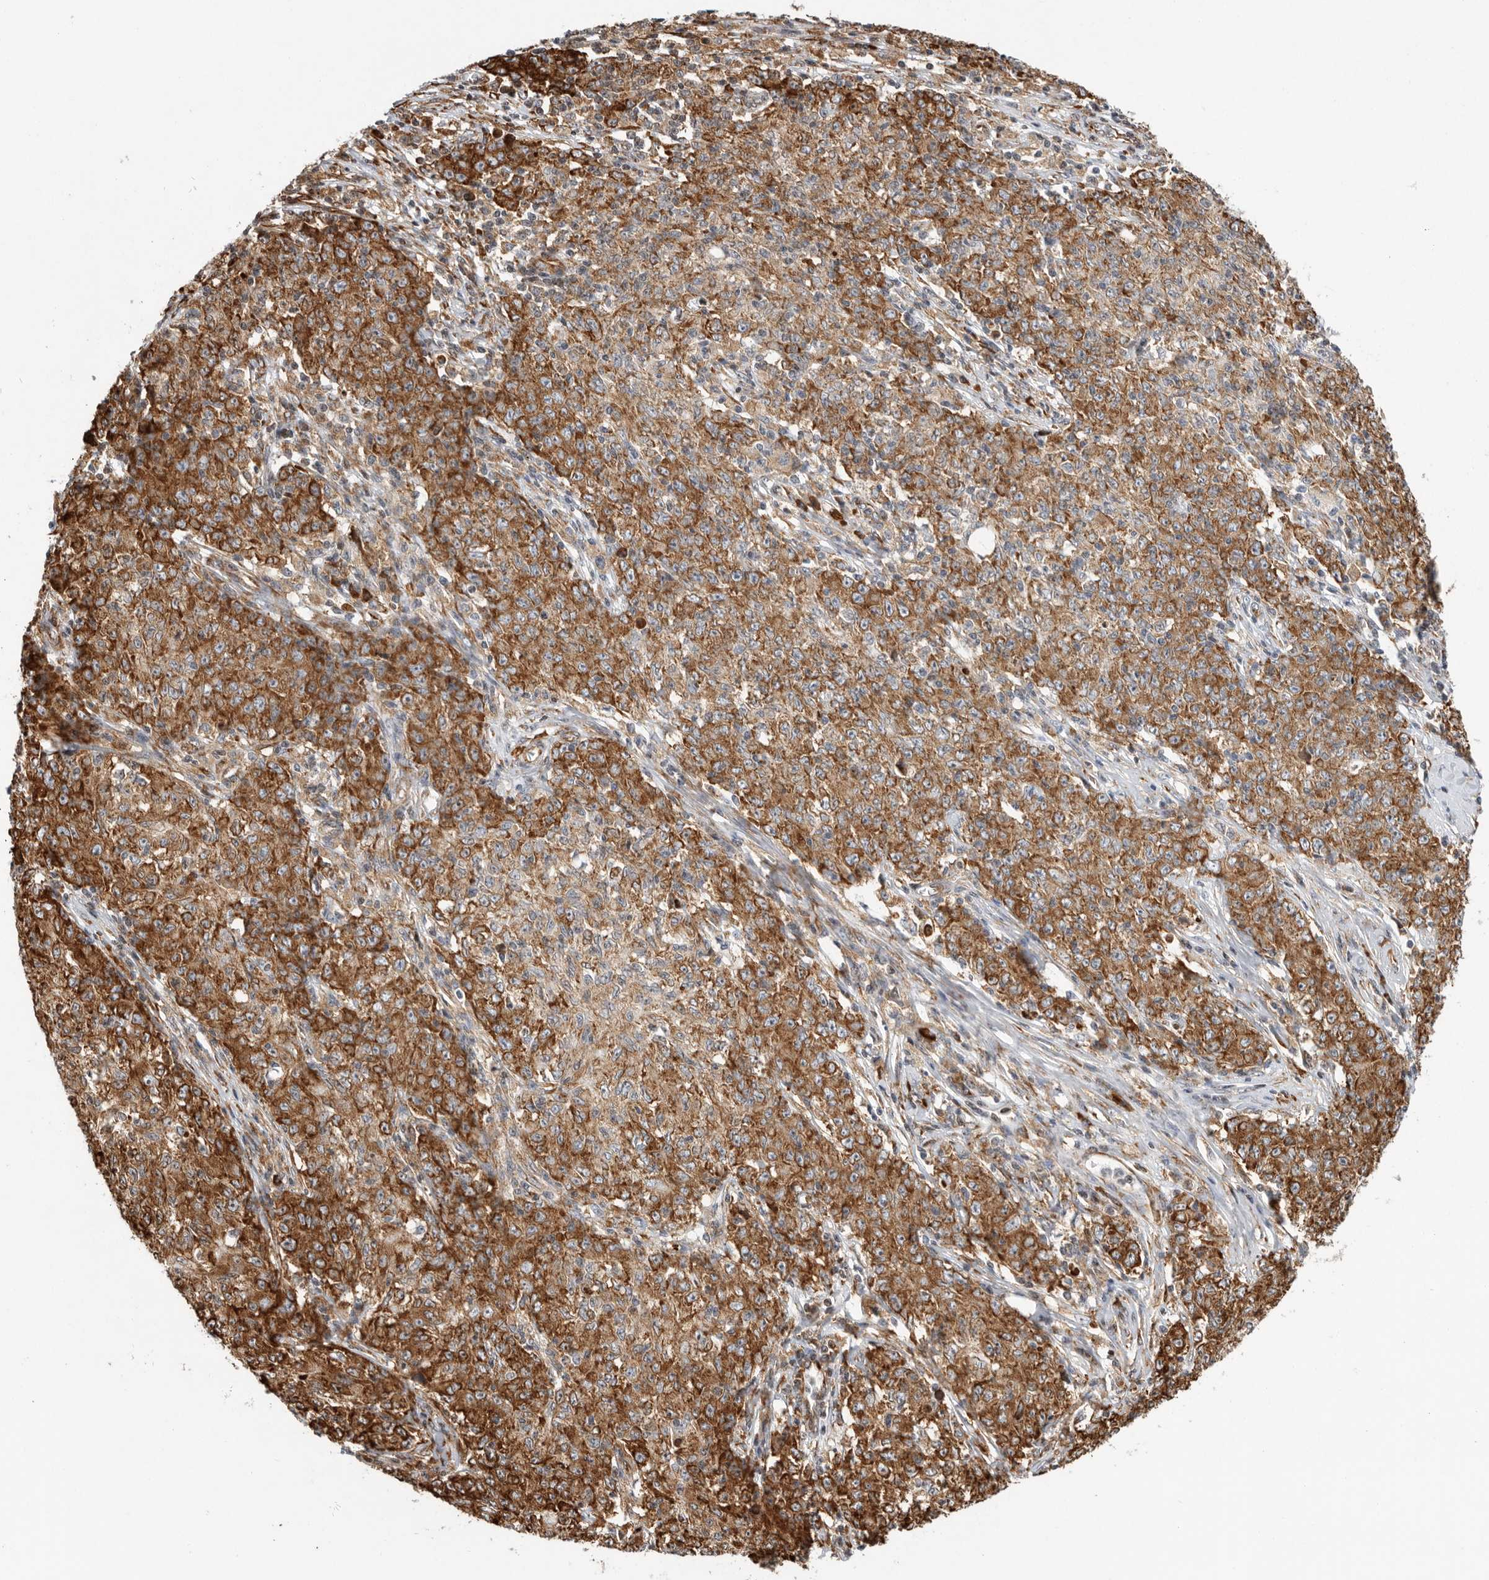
{"staining": {"intensity": "strong", "quantity": "25%-75%", "location": "cytoplasmic/membranous"}, "tissue": "ovarian cancer", "cell_type": "Tumor cells", "image_type": "cancer", "snomed": [{"axis": "morphology", "description": "Carcinoma, endometroid"}, {"axis": "topography", "description": "Ovary"}], "caption": "Human ovarian cancer (endometroid carcinoma) stained with a protein marker demonstrates strong staining in tumor cells.", "gene": "FZD3", "patient": {"sex": "female", "age": 42}}